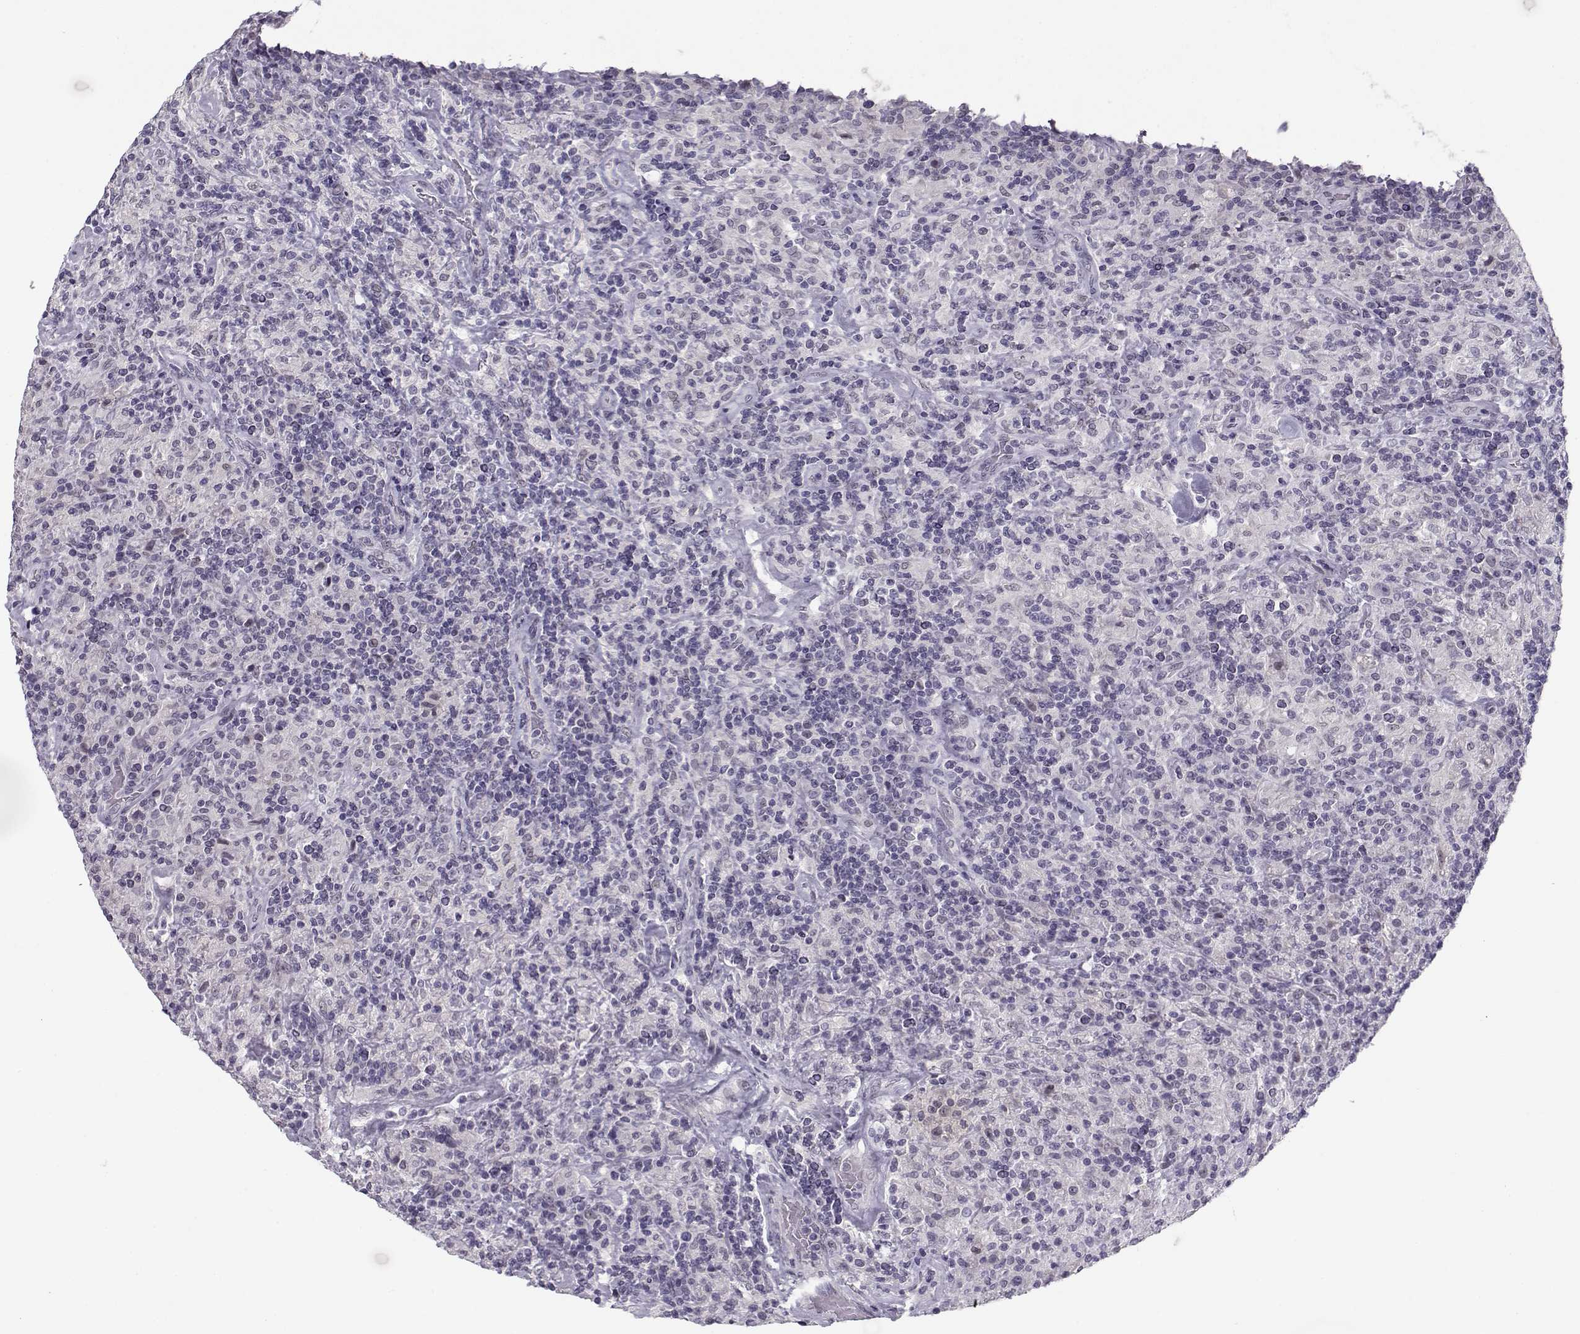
{"staining": {"intensity": "negative", "quantity": "none", "location": "none"}, "tissue": "lymphoma", "cell_type": "Tumor cells", "image_type": "cancer", "snomed": [{"axis": "morphology", "description": "Hodgkin's disease, NOS"}, {"axis": "topography", "description": "Lymph node"}], "caption": "This is an immunohistochemistry micrograph of lymphoma. There is no positivity in tumor cells.", "gene": "C16orf86", "patient": {"sex": "male", "age": 70}}